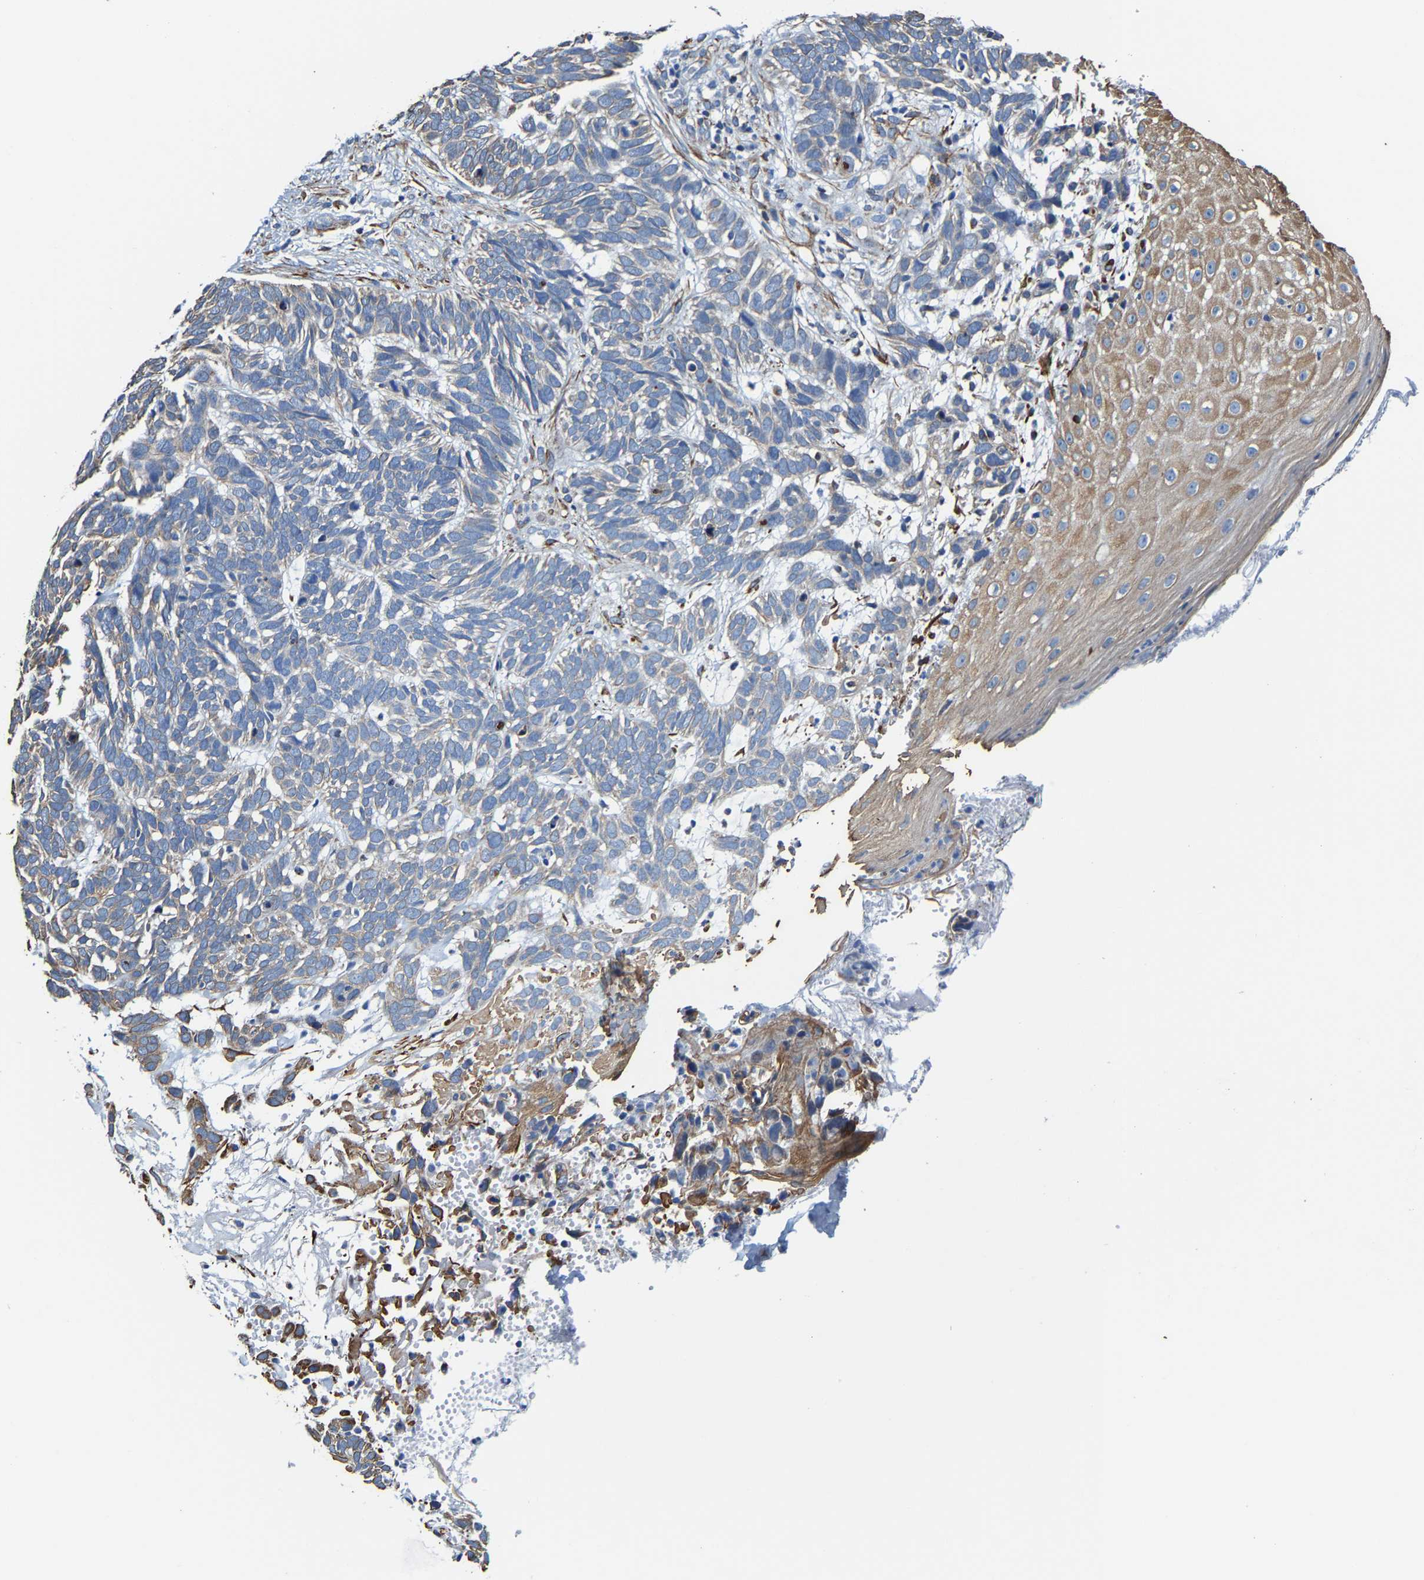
{"staining": {"intensity": "weak", "quantity": "<25%", "location": "cytoplasmic/membranous"}, "tissue": "skin cancer", "cell_type": "Tumor cells", "image_type": "cancer", "snomed": [{"axis": "morphology", "description": "Basal cell carcinoma"}, {"axis": "topography", "description": "Skin"}], "caption": "The image displays no staining of tumor cells in skin cancer.", "gene": "MMEL1", "patient": {"sex": "male", "age": 87}}